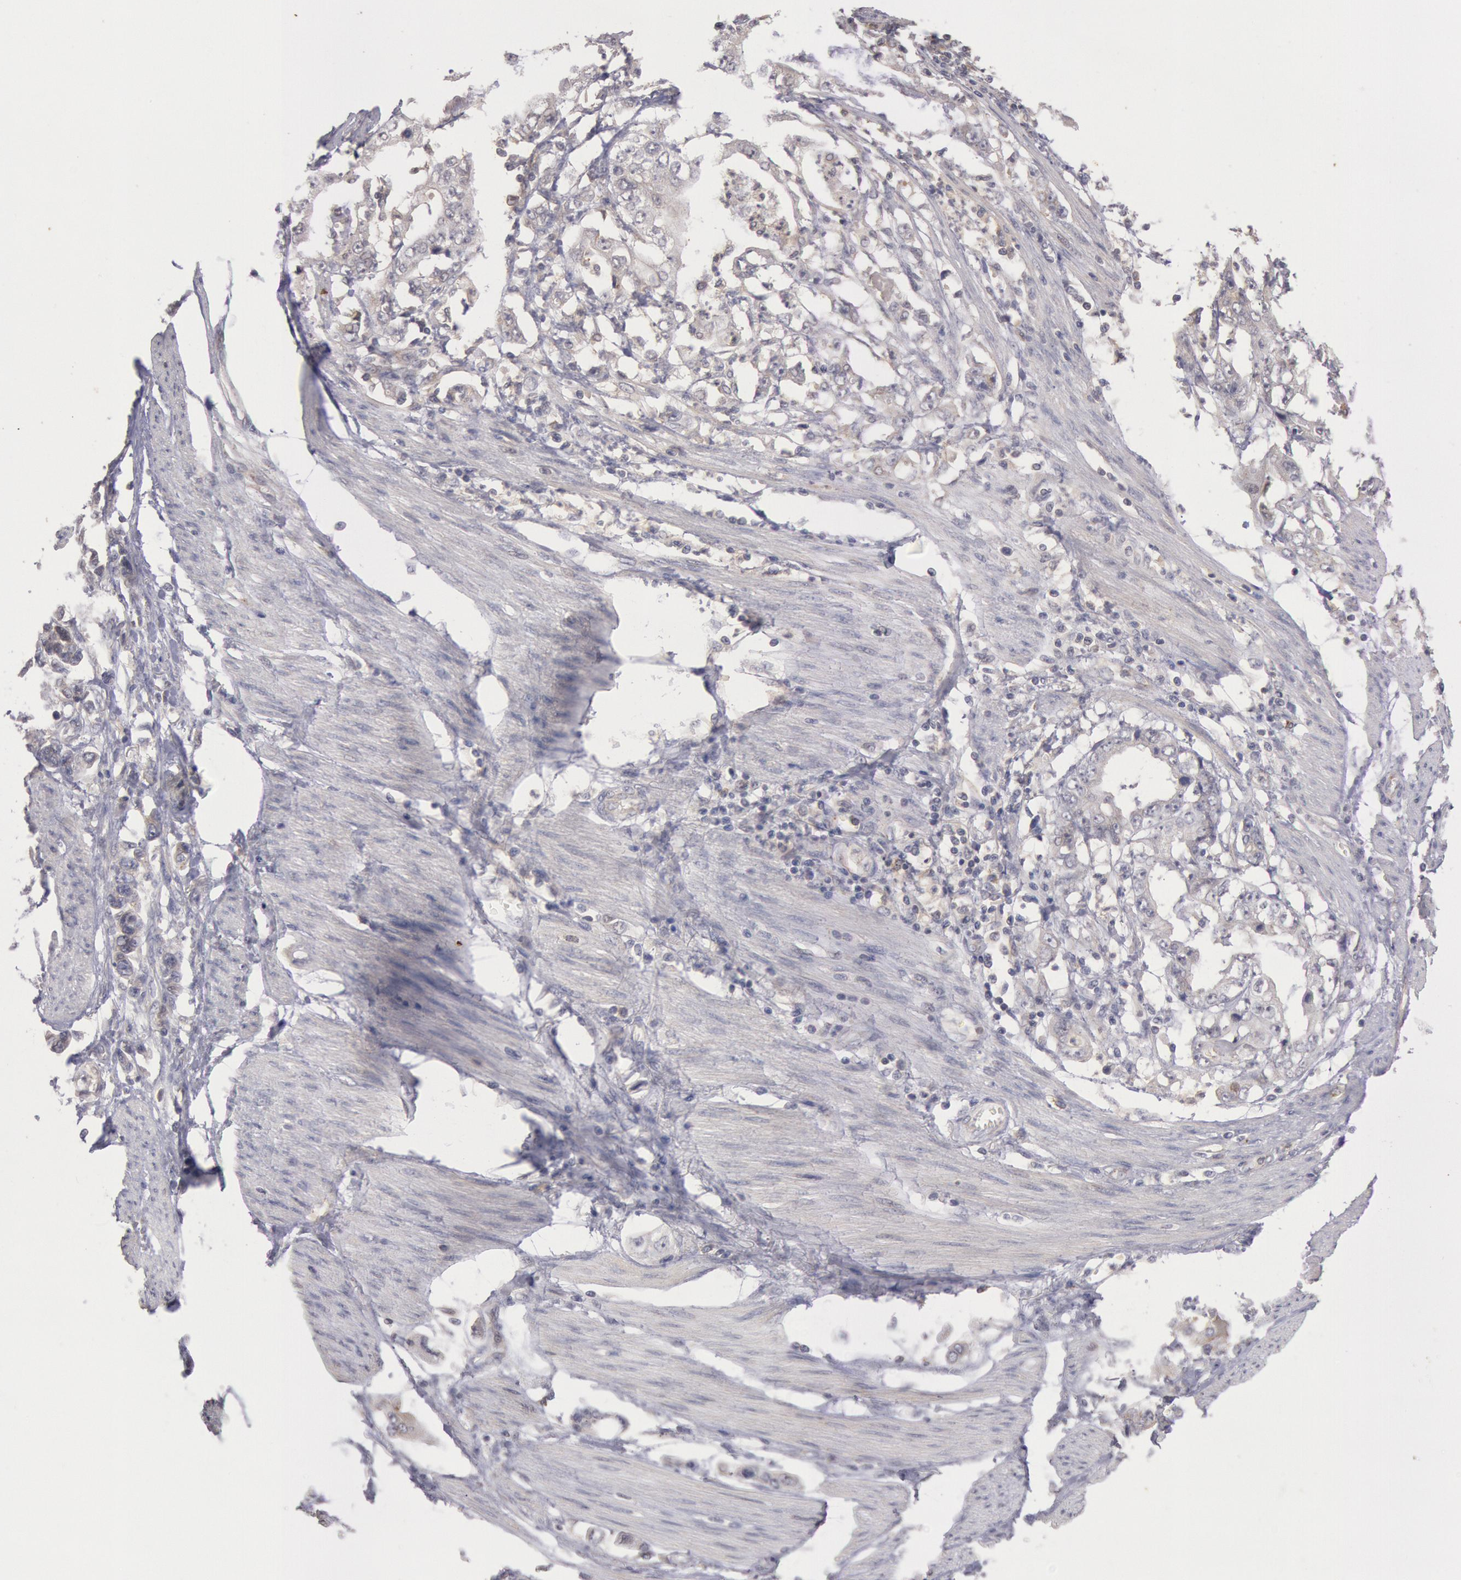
{"staining": {"intensity": "negative", "quantity": "none", "location": "none"}, "tissue": "stomach cancer", "cell_type": "Tumor cells", "image_type": "cancer", "snomed": [{"axis": "morphology", "description": "Adenocarcinoma, NOS"}, {"axis": "topography", "description": "Pancreas"}, {"axis": "topography", "description": "Stomach, upper"}], "caption": "Micrograph shows no protein positivity in tumor cells of adenocarcinoma (stomach) tissue.", "gene": "PLA2G6", "patient": {"sex": "male", "age": 77}}